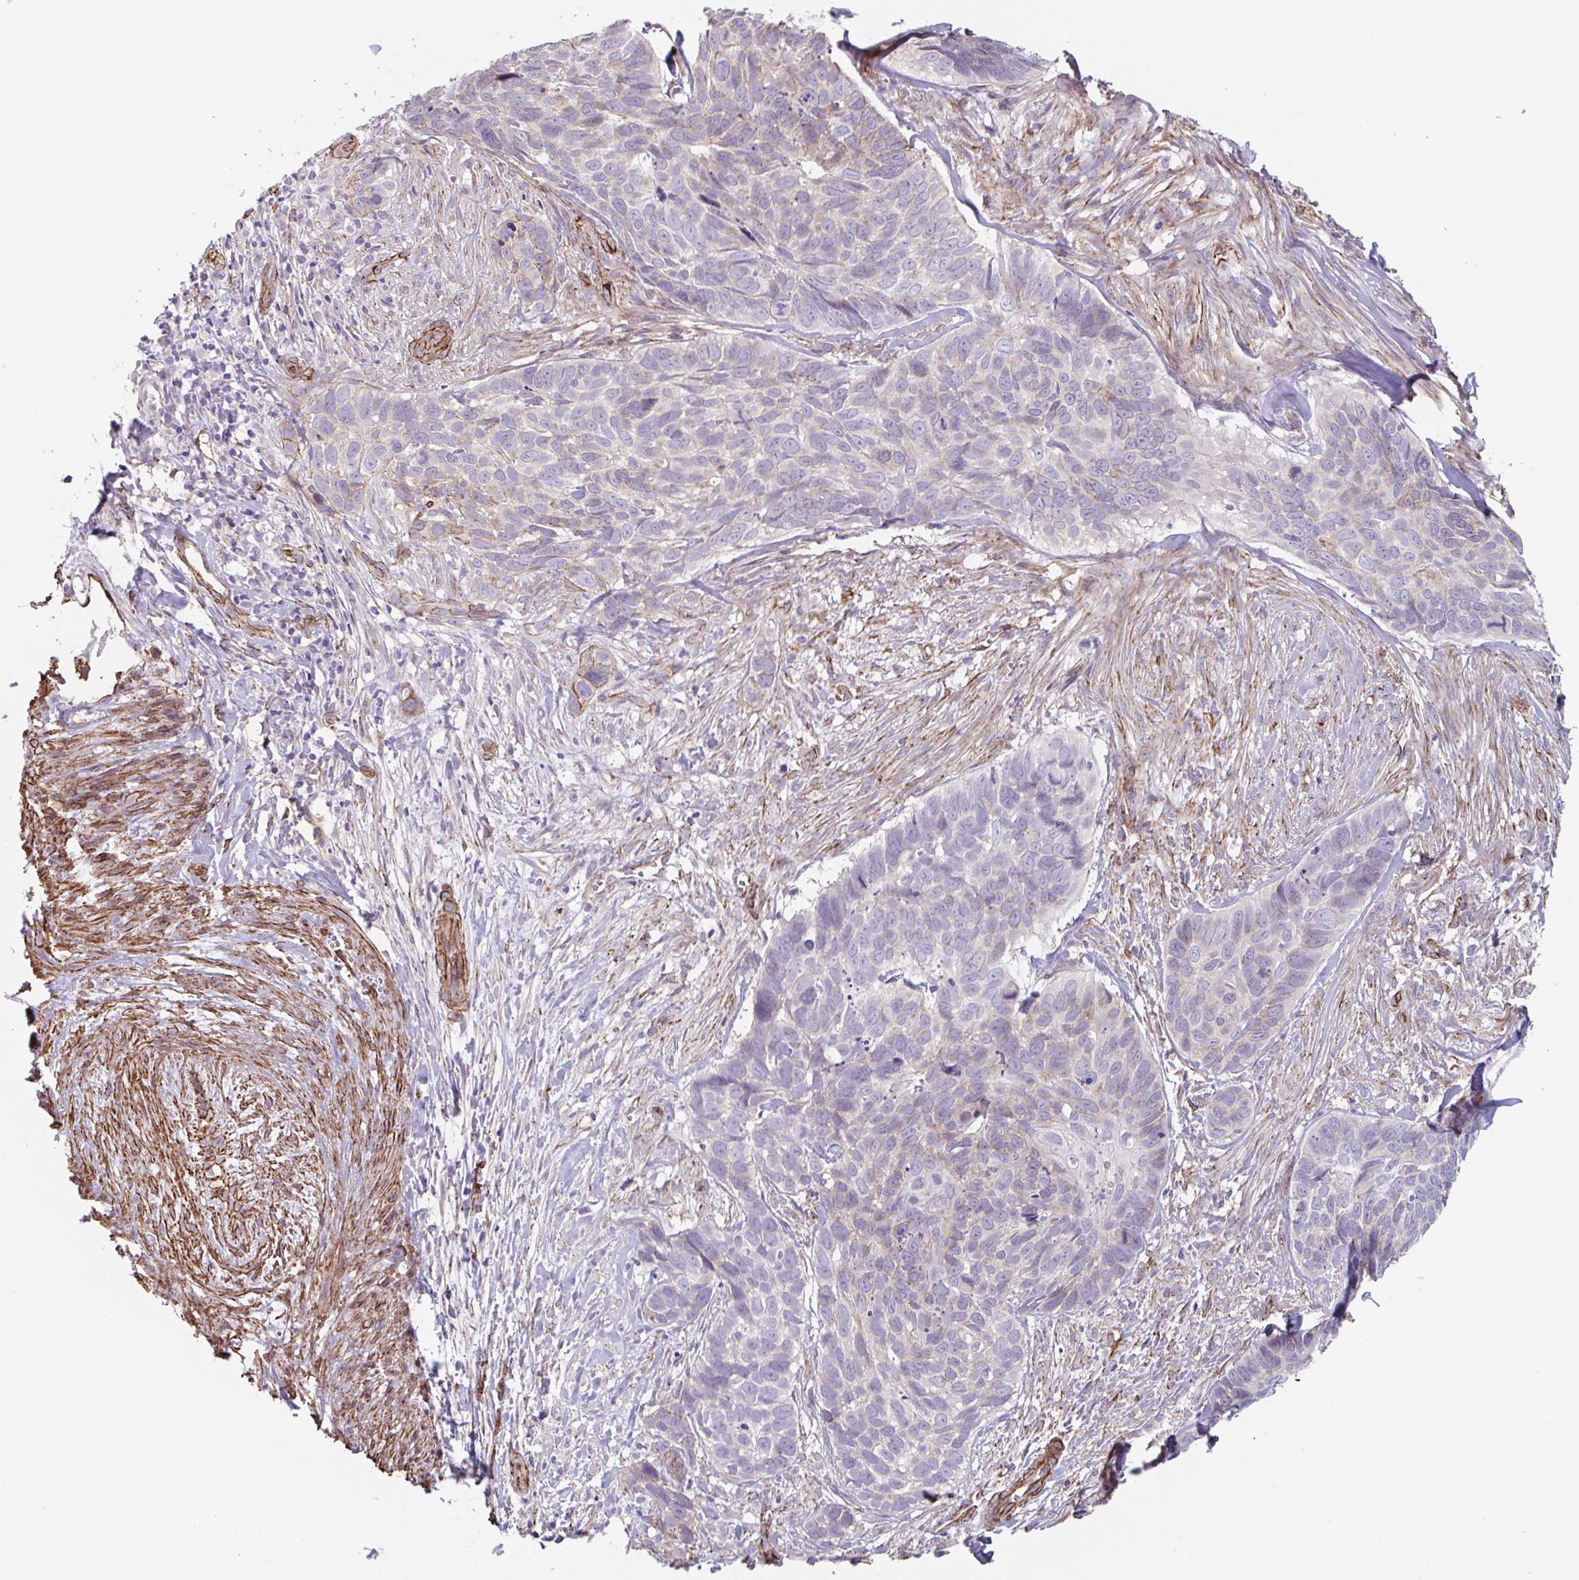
{"staining": {"intensity": "negative", "quantity": "none", "location": "none"}, "tissue": "skin cancer", "cell_type": "Tumor cells", "image_type": "cancer", "snomed": [{"axis": "morphology", "description": "Basal cell carcinoma"}, {"axis": "topography", "description": "Skin"}], "caption": "This is an IHC histopathology image of human skin cancer (basal cell carcinoma). There is no positivity in tumor cells.", "gene": "CITED4", "patient": {"sex": "female", "age": 82}}